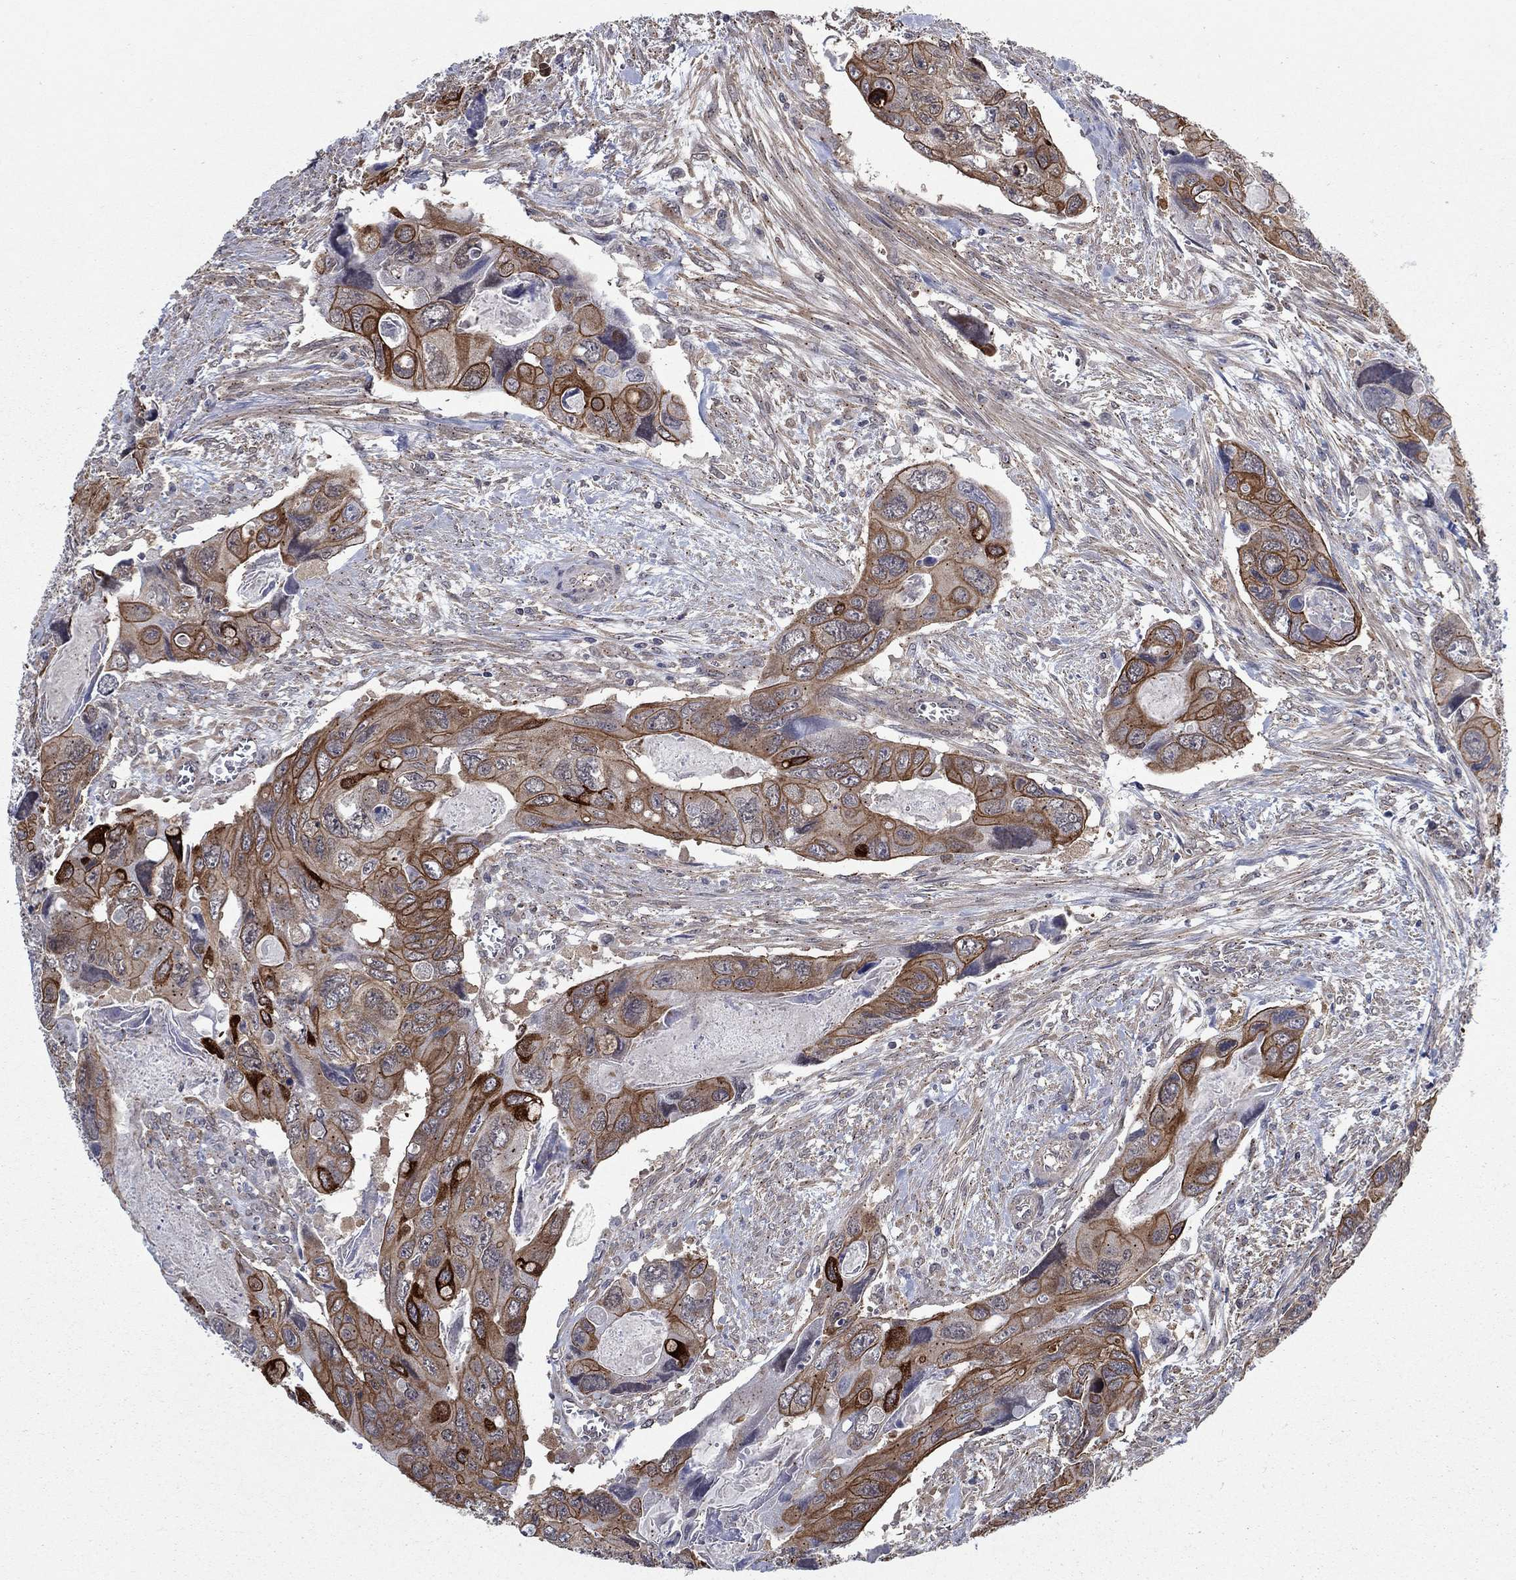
{"staining": {"intensity": "strong", "quantity": "25%-75%", "location": "cytoplasmic/membranous"}, "tissue": "colorectal cancer", "cell_type": "Tumor cells", "image_type": "cancer", "snomed": [{"axis": "morphology", "description": "Adenocarcinoma, NOS"}, {"axis": "topography", "description": "Rectum"}], "caption": "Protein expression analysis of human colorectal cancer (adenocarcinoma) reveals strong cytoplasmic/membranous staining in approximately 25%-75% of tumor cells.", "gene": "SH3RF1", "patient": {"sex": "male", "age": 62}}